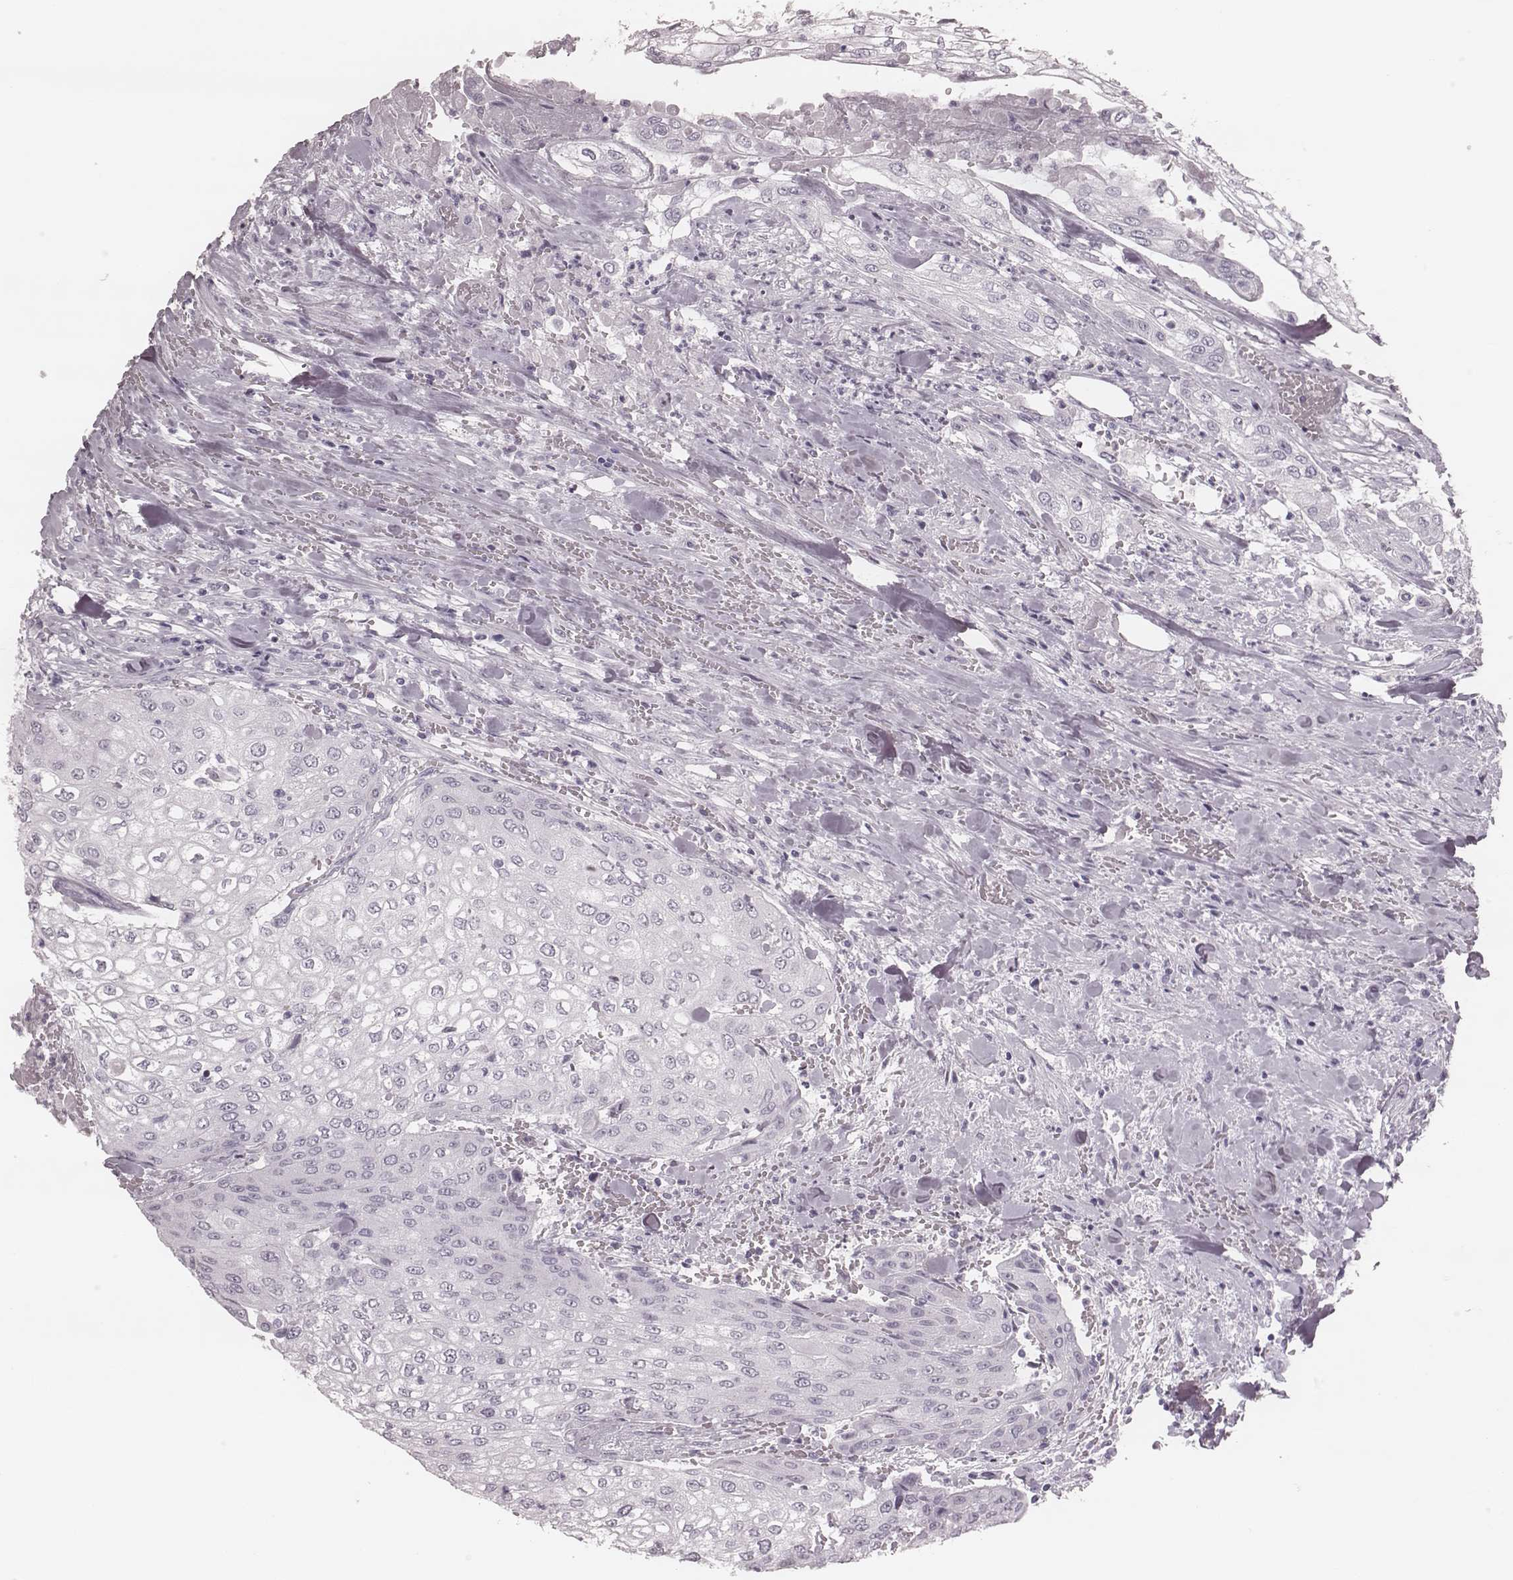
{"staining": {"intensity": "negative", "quantity": "none", "location": "none"}, "tissue": "urothelial cancer", "cell_type": "Tumor cells", "image_type": "cancer", "snomed": [{"axis": "morphology", "description": "Urothelial carcinoma, High grade"}, {"axis": "topography", "description": "Urinary bladder"}], "caption": "The photomicrograph demonstrates no staining of tumor cells in high-grade urothelial carcinoma.", "gene": "KRT74", "patient": {"sex": "male", "age": 62}}